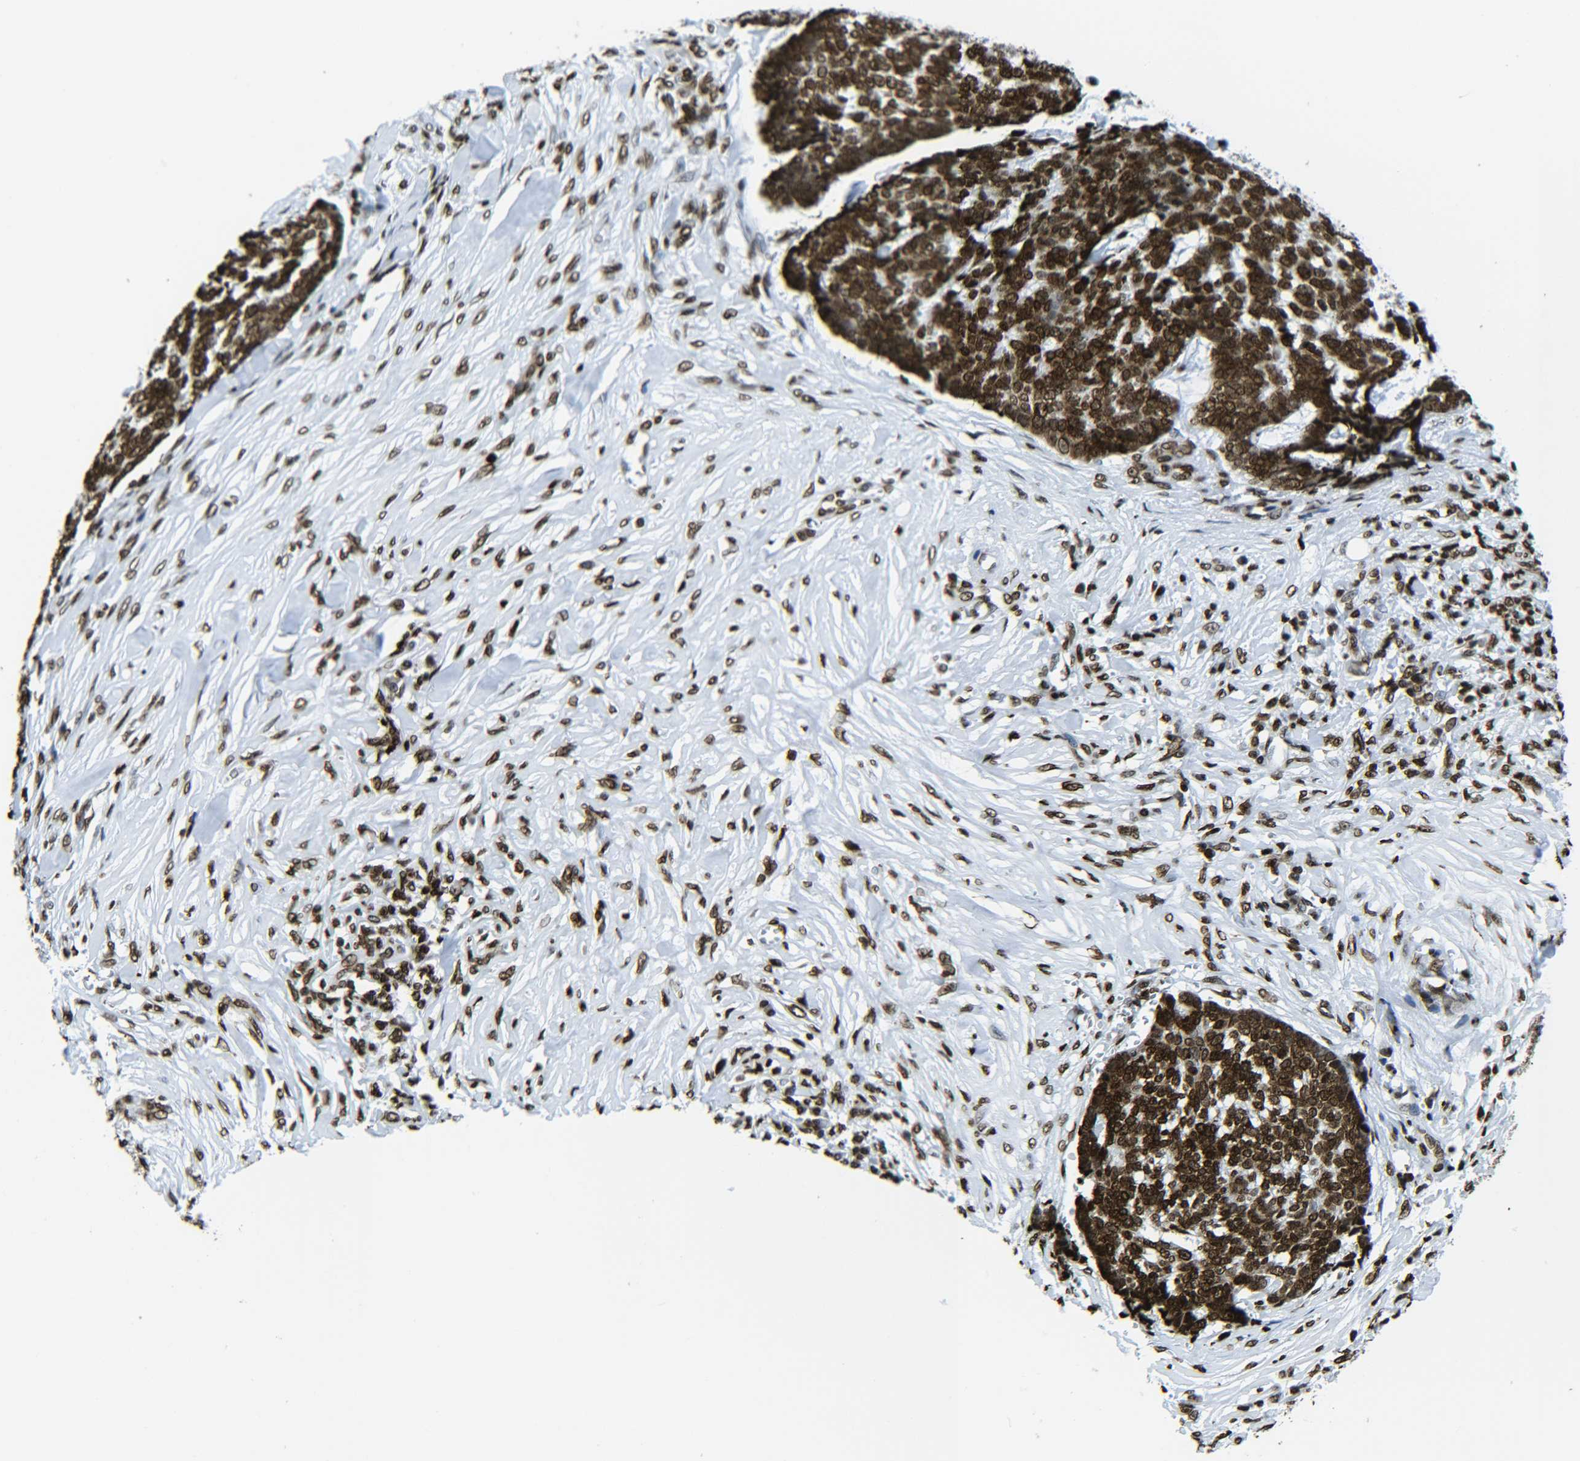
{"staining": {"intensity": "strong", "quantity": ">75%", "location": "nuclear"}, "tissue": "skin cancer", "cell_type": "Tumor cells", "image_type": "cancer", "snomed": [{"axis": "morphology", "description": "Basal cell carcinoma"}, {"axis": "topography", "description": "Skin"}], "caption": "This histopathology image reveals IHC staining of skin cancer (basal cell carcinoma), with high strong nuclear expression in approximately >75% of tumor cells.", "gene": "H2AX", "patient": {"sex": "male", "age": 84}}